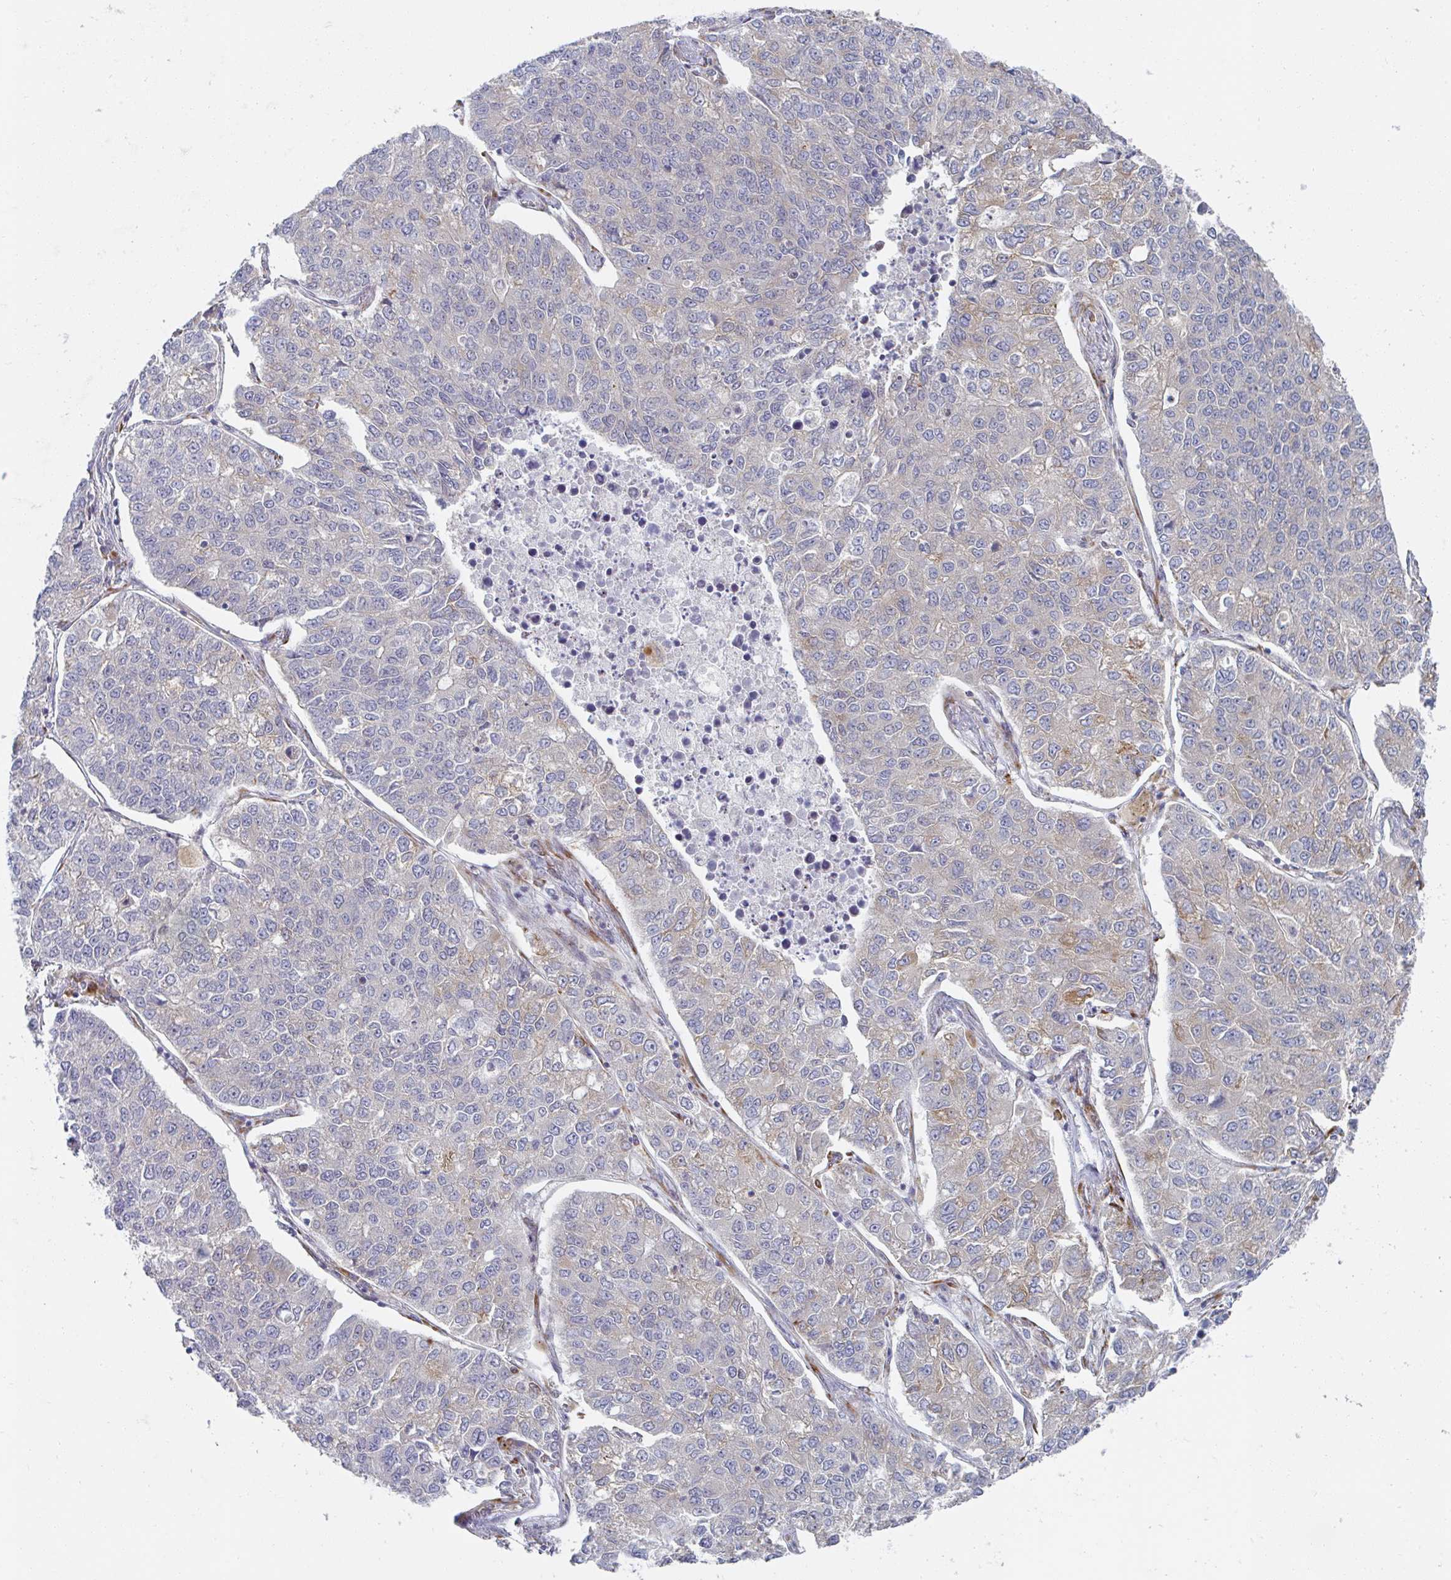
{"staining": {"intensity": "negative", "quantity": "none", "location": "none"}, "tissue": "lung cancer", "cell_type": "Tumor cells", "image_type": "cancer", "snomed": [{"axis": "morphology", "description": "Adenocarcinoma, NOS"}, {"axis": "topography", "description": "Lung"}], "caption": "High magnification brightfield microscopy of lung cancer (adenocarcinoma) stained with DAB (3,3'-diaminobenzidine) (brown) and counterstained with hematoxylin (blue): tumor cells show no significant expression. The staining is performed using DAB brown chromogen with nuclei counter-stained in using hematoxylin.", "gene": "TRAPPC10", "patient": {"sex": "male", "age": 49}}